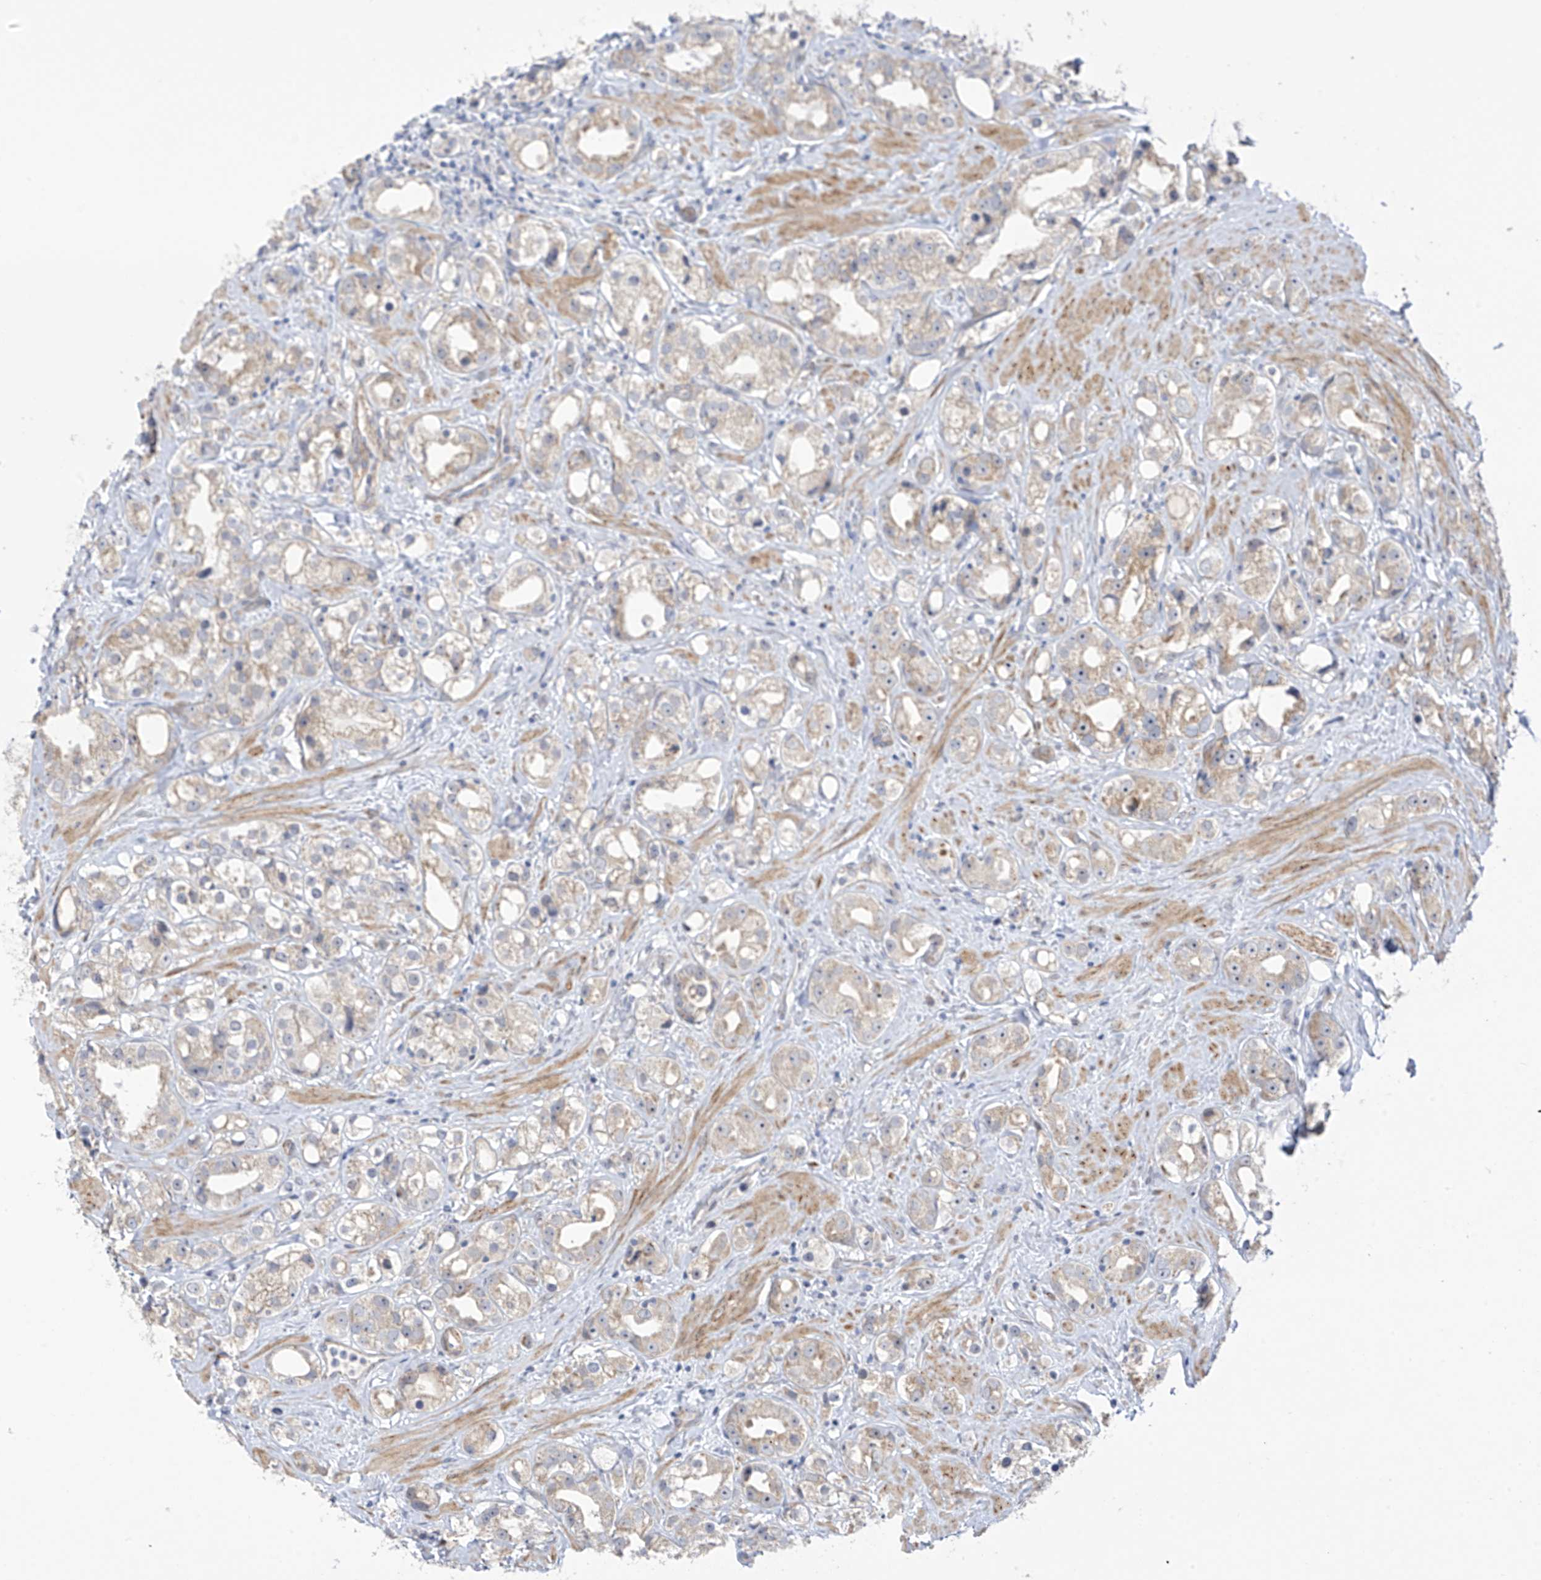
{"staining": {"intensity": "negative", "quantity": "none", "location": "none"}, "tissue": "prostate cancer", "cell_type": "Tumor cells", "image_type": "cancer", "snomed": [{"axis": "morphology", "description": "Adenocarcinoma, NOS"}, {"axis": "topography", "description": "Prostate"}], "caption": "An immunohistochemistry (IHC) micrograph of prostate adenocarcinoma is shown. There is no staining in tumor cells of prostate adenocarcinoma.", "gene": "ZNF641", "patient": {"sex": "male", "age": 79}}